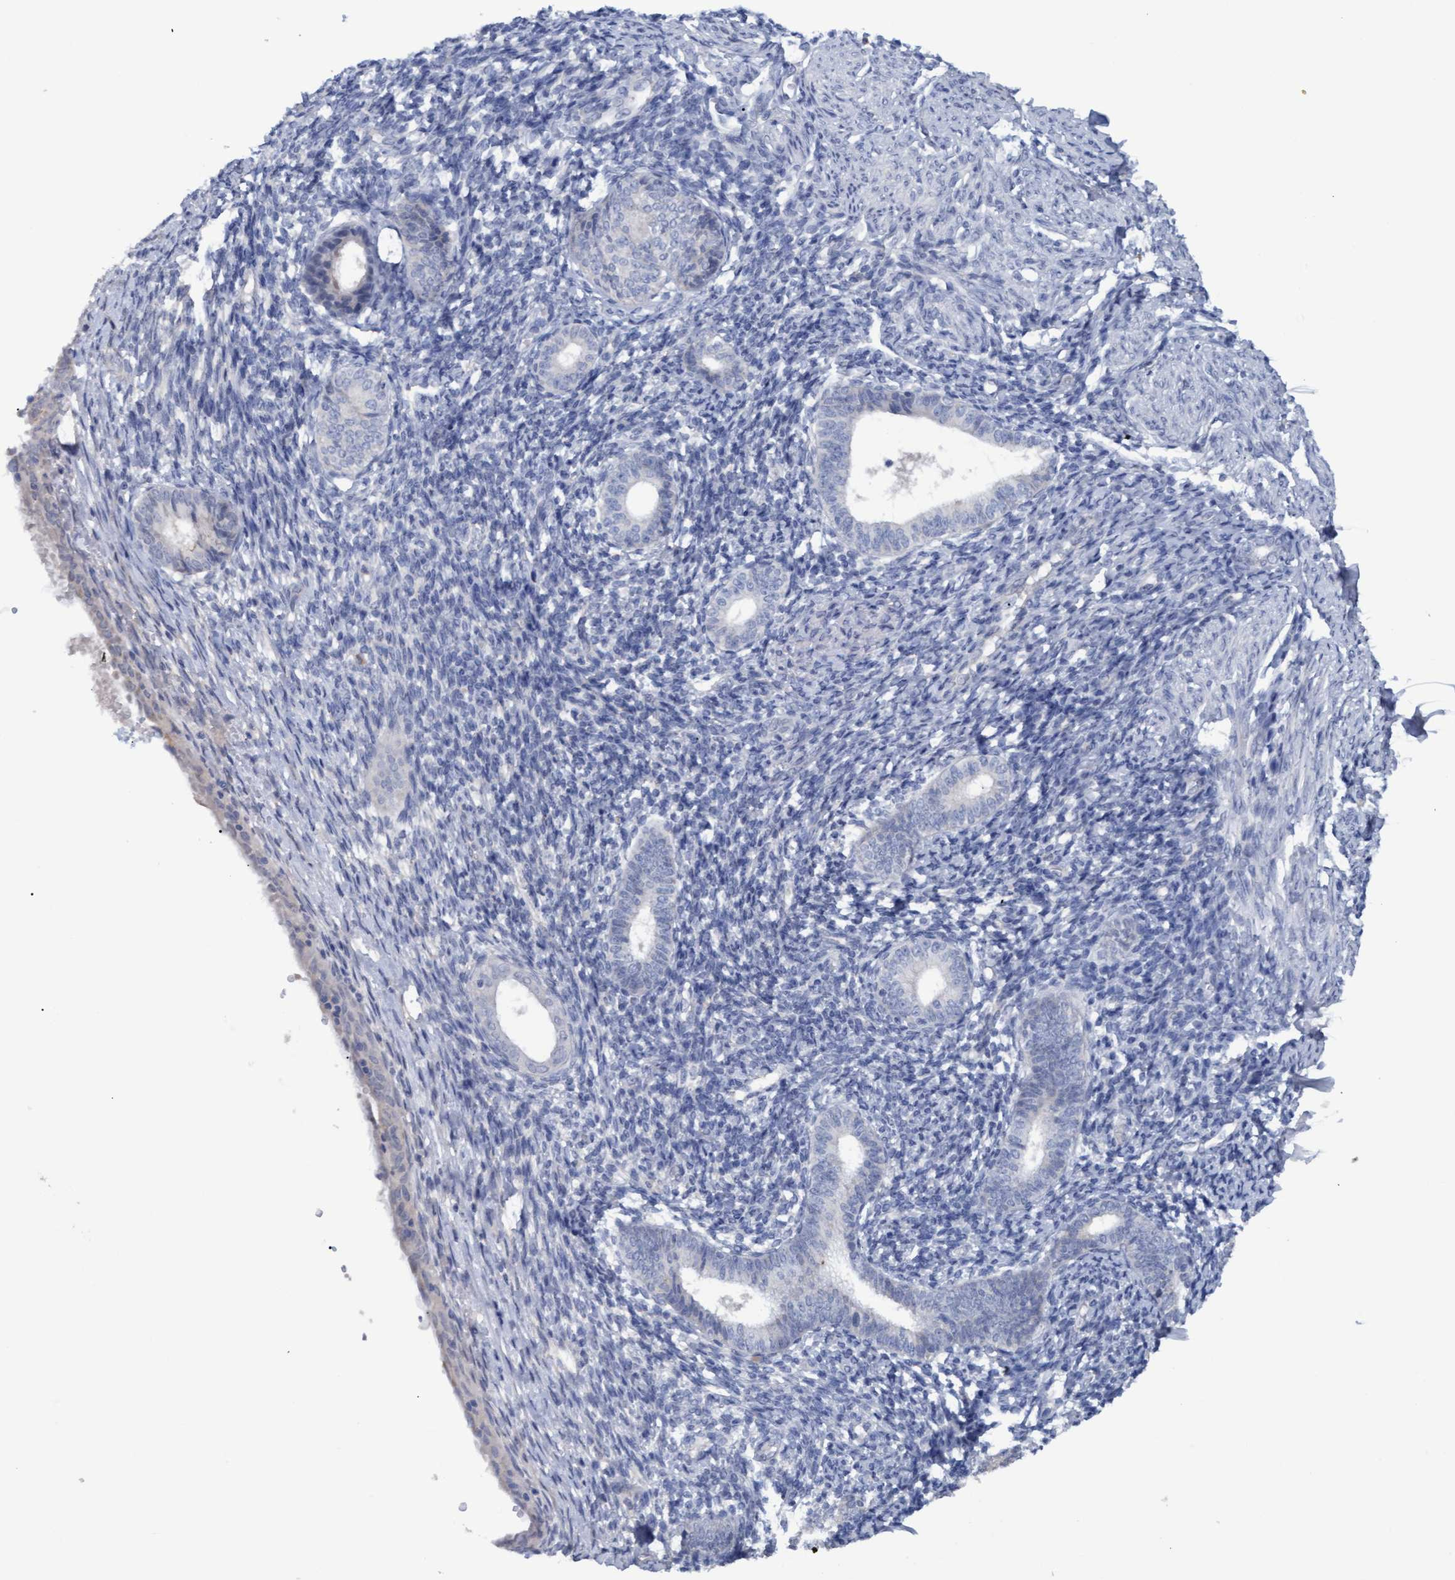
{"staining": {"intensity": "negative", "quantity": "none", "location": "none"}, "tissue": "endometrium", "cell_type": "Cells in endometrial stroma", "image_type": "normal", "snomed": [{"axis": "morphology", "description": "Normal tissue, NOS"}, {"axis": "morphology", "description": "Adenocarcinoma, NOS"}, {"axis": "topography", "description": "Endometrium"}], "caption": "Immunohistochemical staining of unremarkable endometrium exhibits no significant positivity in cells in endometrial stroma. (DAB immunohistochemistry with hematoxylin counter stain).", "gene": "STXBP1", "patient": {"sex": "female", "age": 57}}